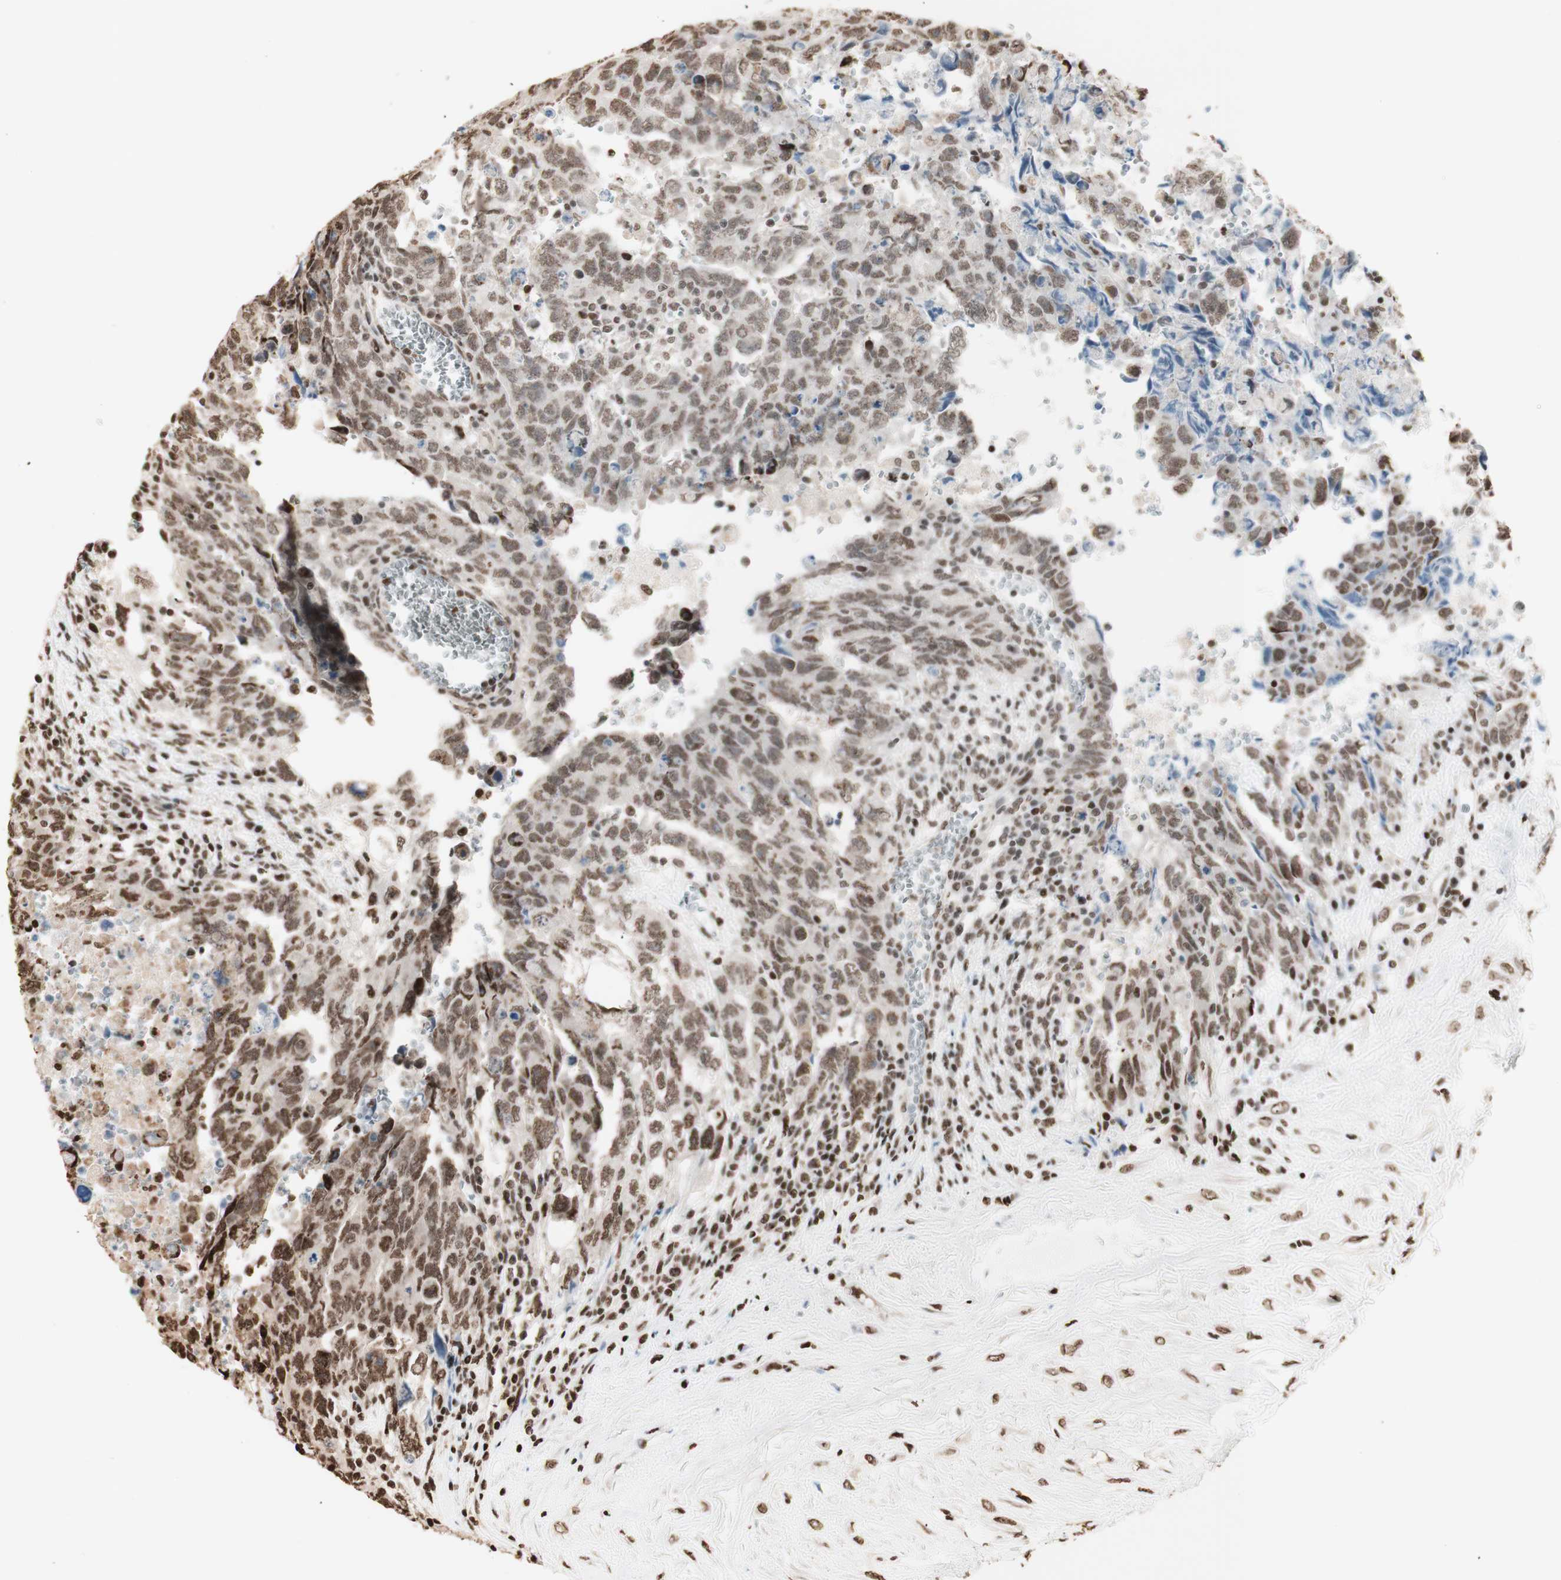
{"staining": {"intensity": "weak", "quantity": ">75%", "location": "nuclear"}, "tissue": "testis cancer", "cell_type": "Tumor cells", "image_type": "cancer", "snomed": [{"axis": "morphology", "description": "Carcinoma, Embryonal, NOS"}, {"axis": "topography", "description": "Testis"}], "caption": "Weak nuclear staining for a protein is seen in approximately >75% of tumor cells of testis cancer (embryonal carcinoma) using IHC.", "gene": "HNRNPA2B1", "patient": {"sex": "male", "age": 28}}